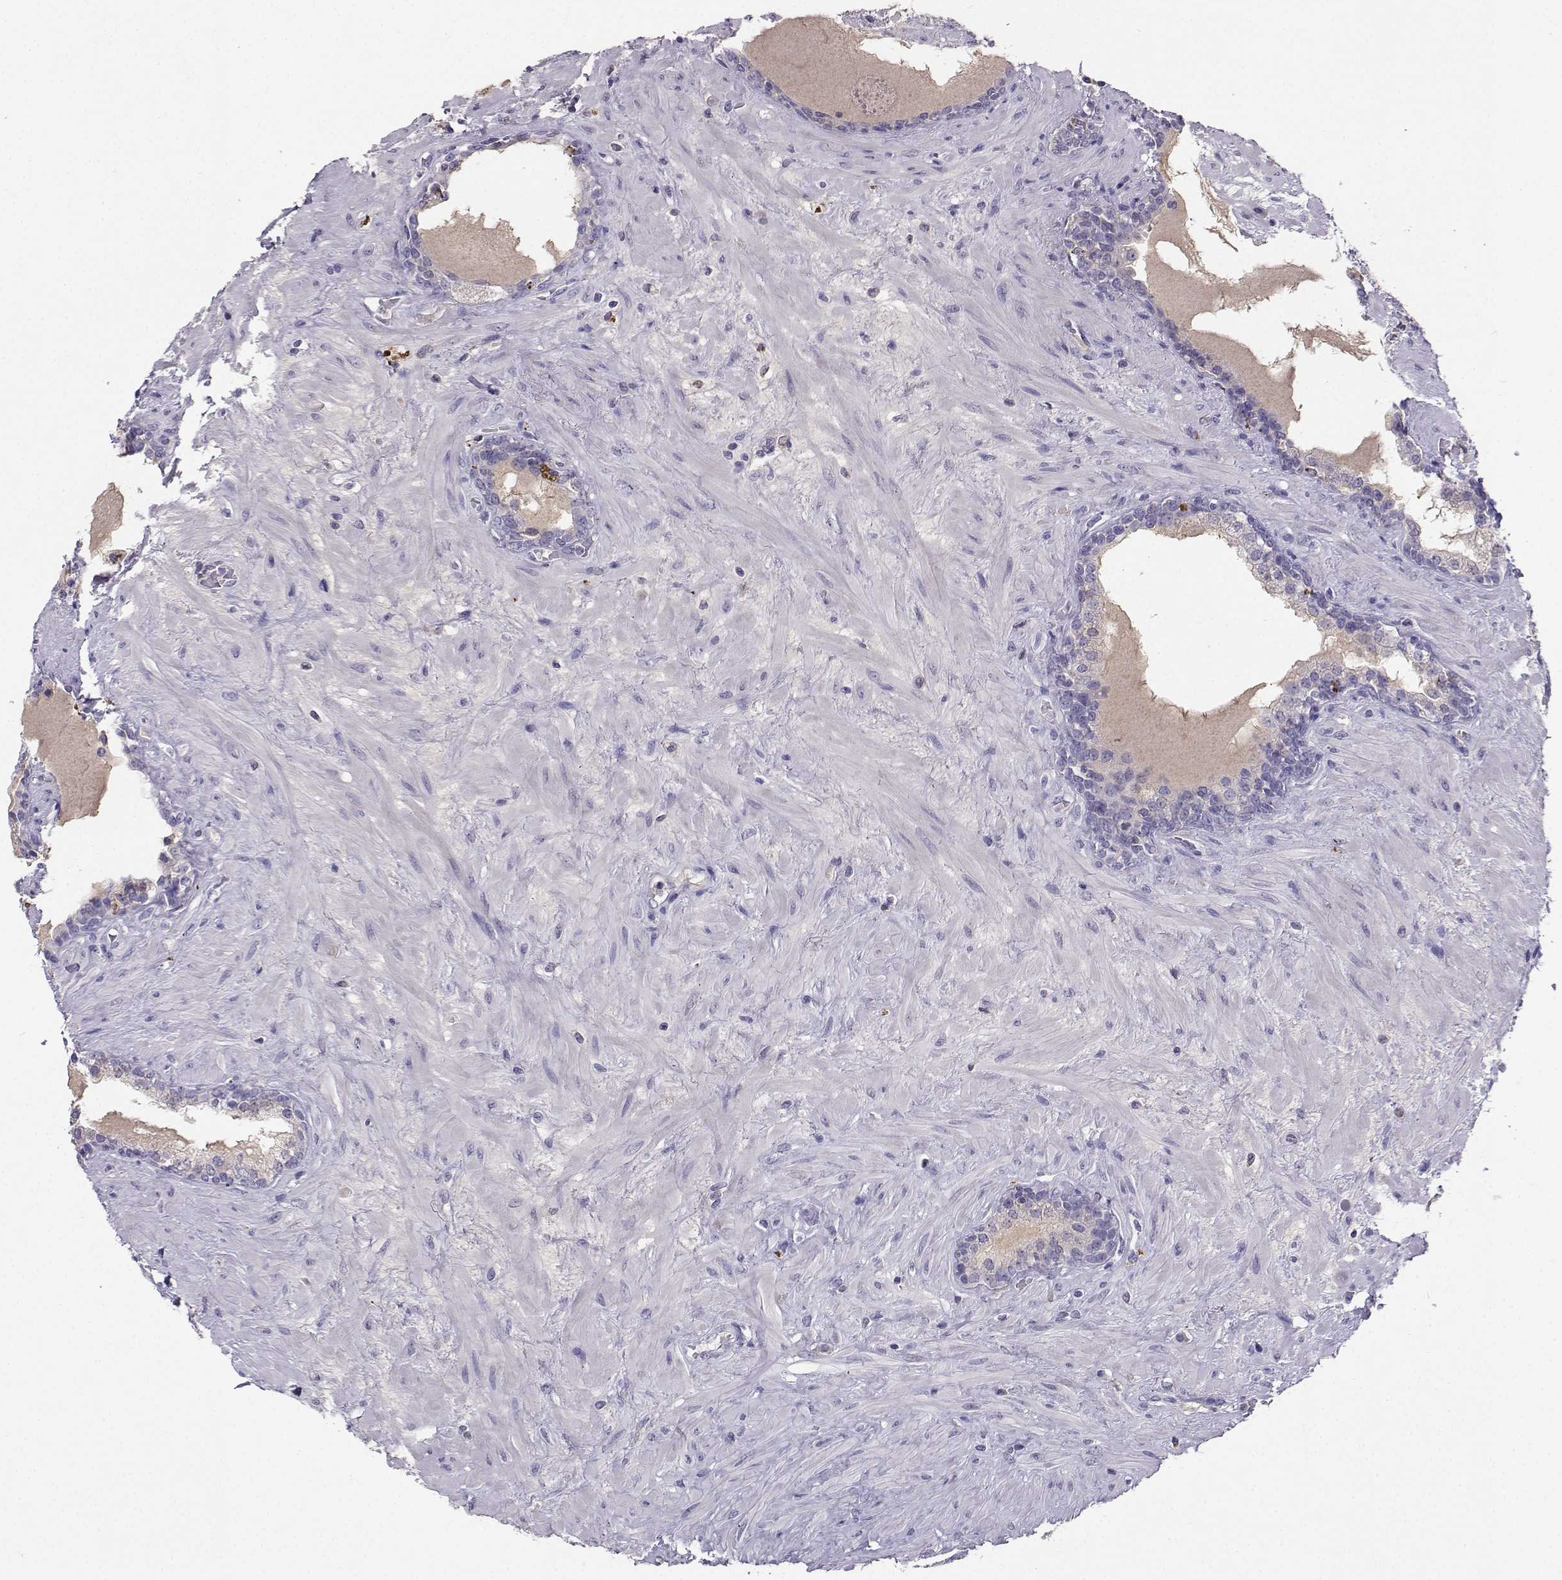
{"staining": {"intensity": "negative", "quantity": "none", "location": "none"}, "tissue": "prostate", "cell_type": "Glandular cells", "image_type": "normal", "snomed": [{"axis": "morphology", "description": "Normal tissue, NOS"}, {"axis": "topography", "description": "Prostate"}], "caption": "The immunohistochemistry histopathology image has no significant positivity in glandular cells of prostate. The staining was performed using DAB (3,3'-diaminobenzidine) to visualize the protein expression in brown, while the nuclei were stained in blue with hematoxylin (Magnification: 20x).", "gene": "GRIK4", "patient": {"sex": "male", "age": 63}}